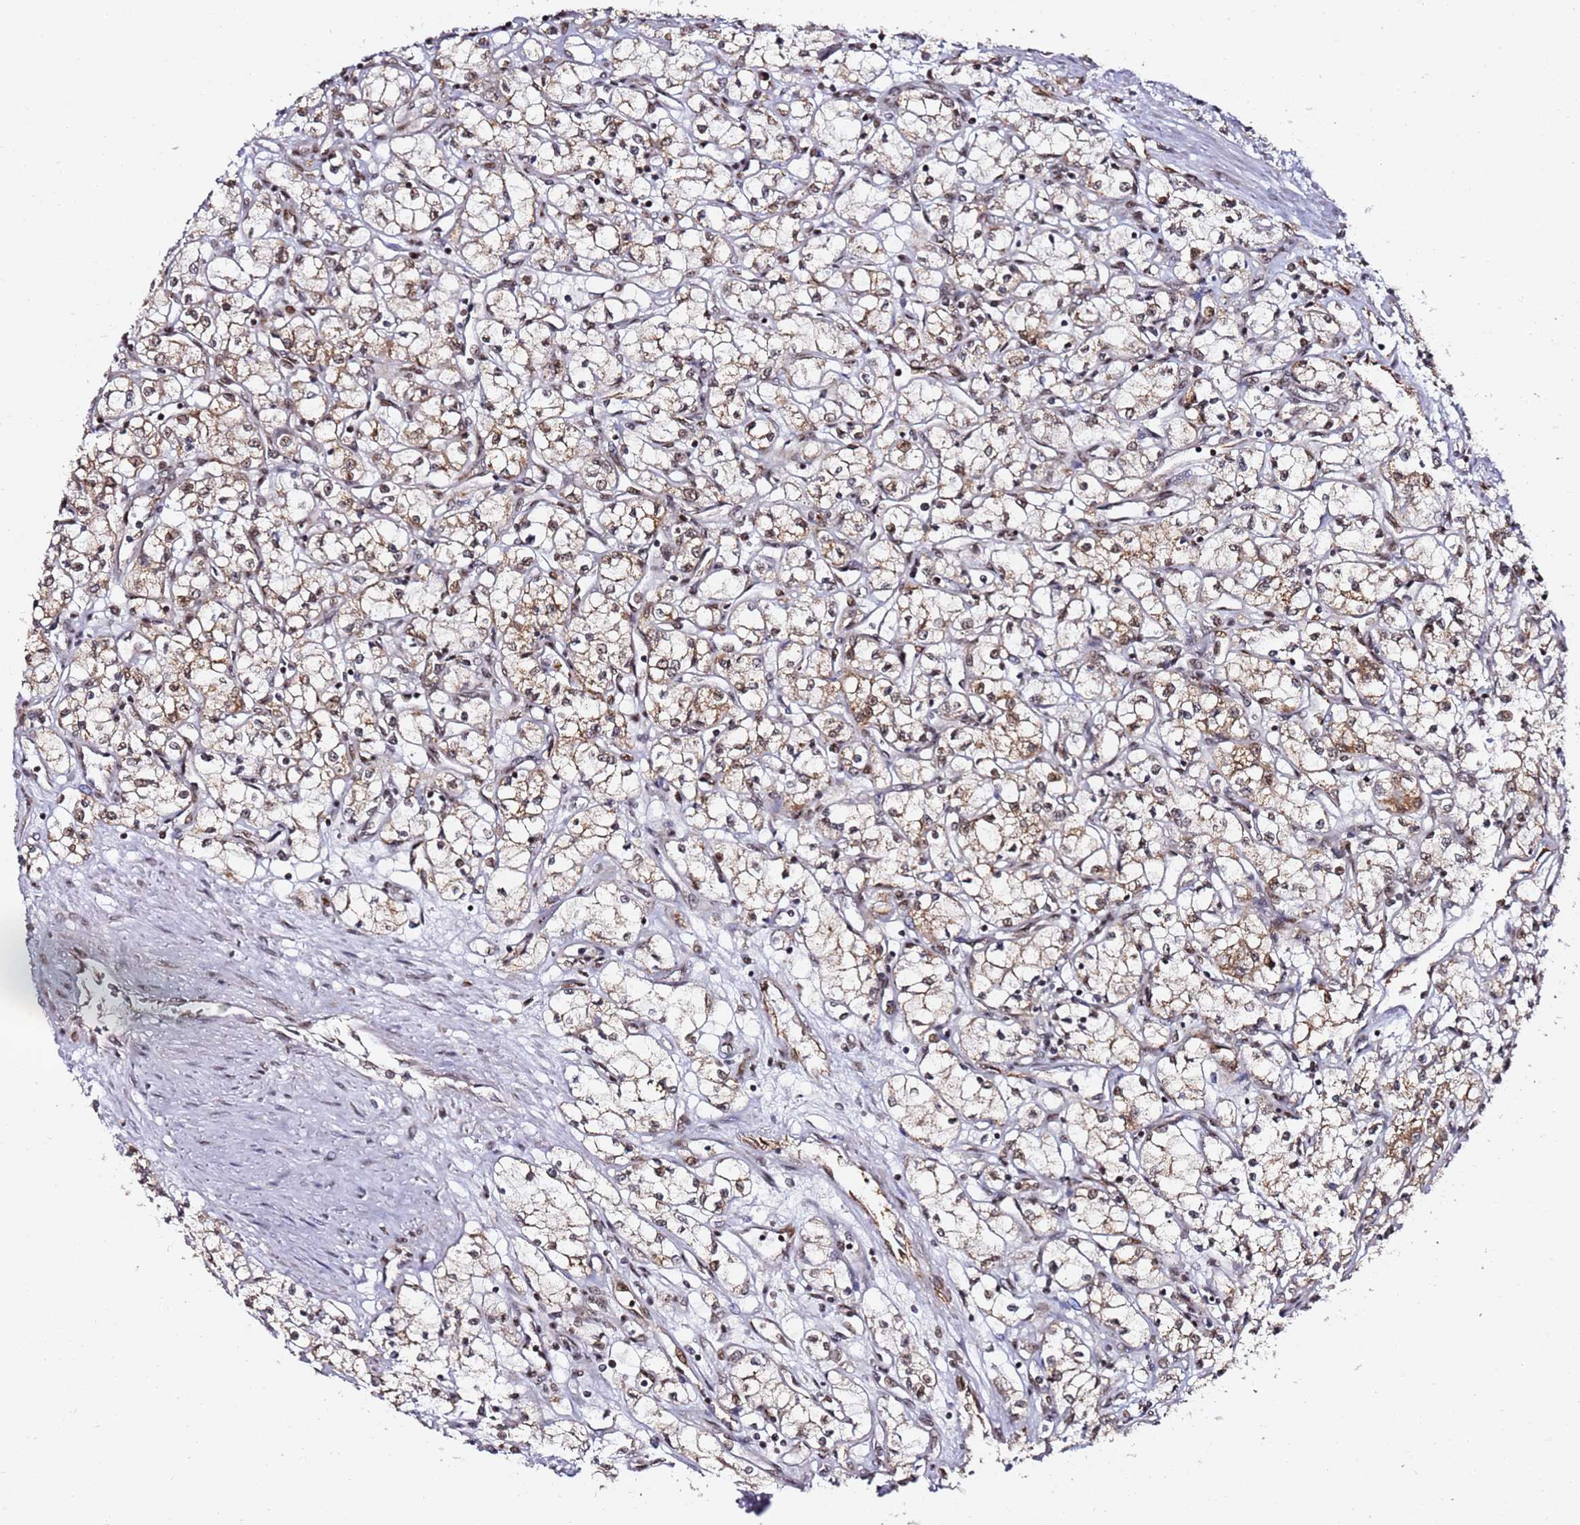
{"staining": {"intensity": "moderate", "quantity": ">75%", "location": "cytoplasmic/membranous,nuclear"}, "tissue": "renal cancer", "cell_type": "Tumor cells", "image_type": "cancer", "snomed": [{"axis": "morphology", "description": "Adenocarcinoma, NOS"}, {"axis": "topography", "description": "Kidney"}], "caption": "Immunohistochemistry (IHC) micrograph of renal cancer stained for a protein (brown), which demonstrates medium levels of moderate cytoplasmic/membranous and nuclear expression in approximately >75% of tumor cells.", "gene": "TP53AIP1", "patient": {"sex": "male", "age": 59}}